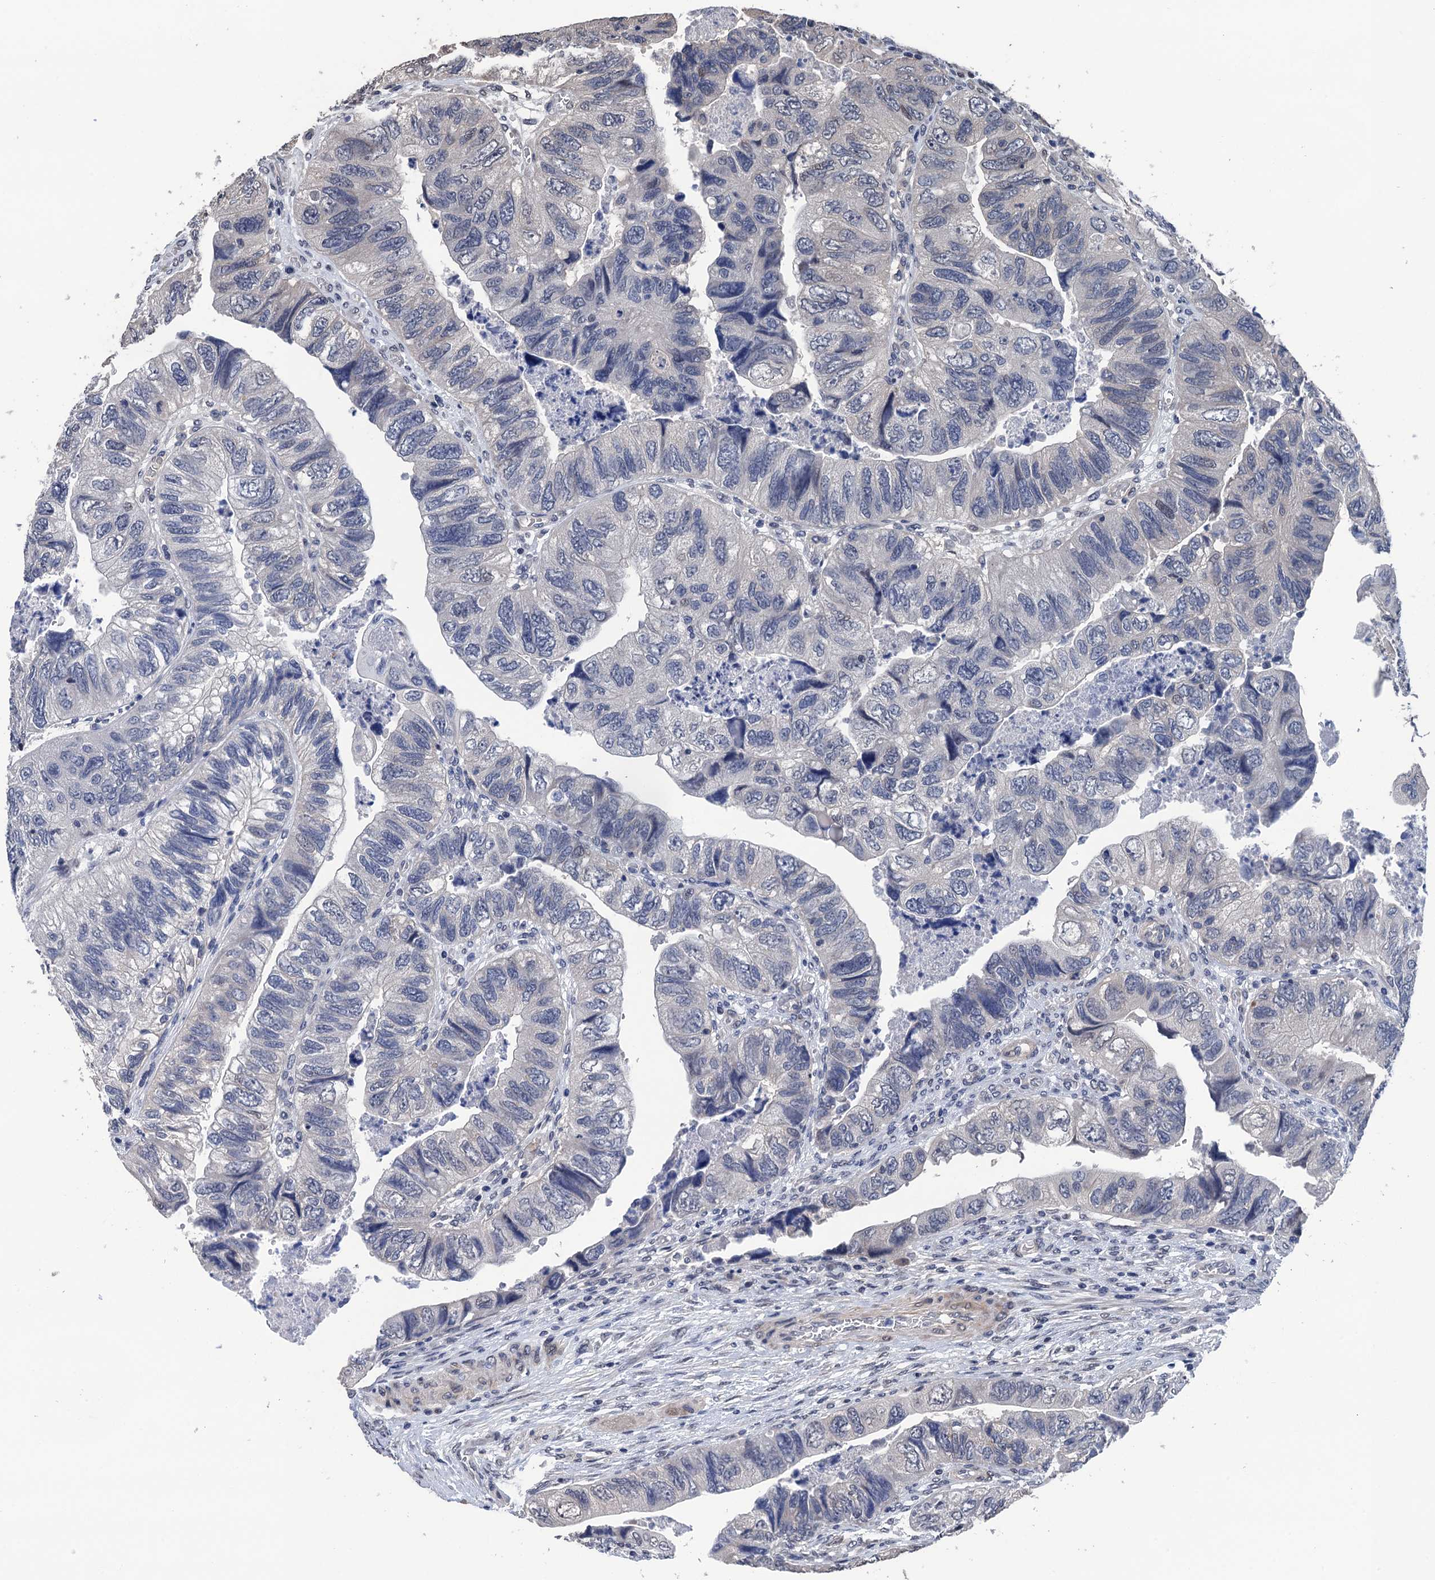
{"staining": {"intensity": "negative", "quantity": "none", "location": "none"}, "tissue": "colorectal cancer", "cell_type": "Tumor cells", "image_type": "cancer", "snomed": [{"axis": "morphology", "description": "Adenocarcinoma, NOS"}, {"axis": "topography", "description": "Rectum"}], "caption": "The image exhibits no significant expression in tumor cells of colorectal adenocarcinoma. (Brightfield microscopy of DAB (3,3'-diaminobenzidine) immunohistochemistry (IHC) at high magnification).", "gene": "ART5", "patient": {"sex": "male", "age": 63}}